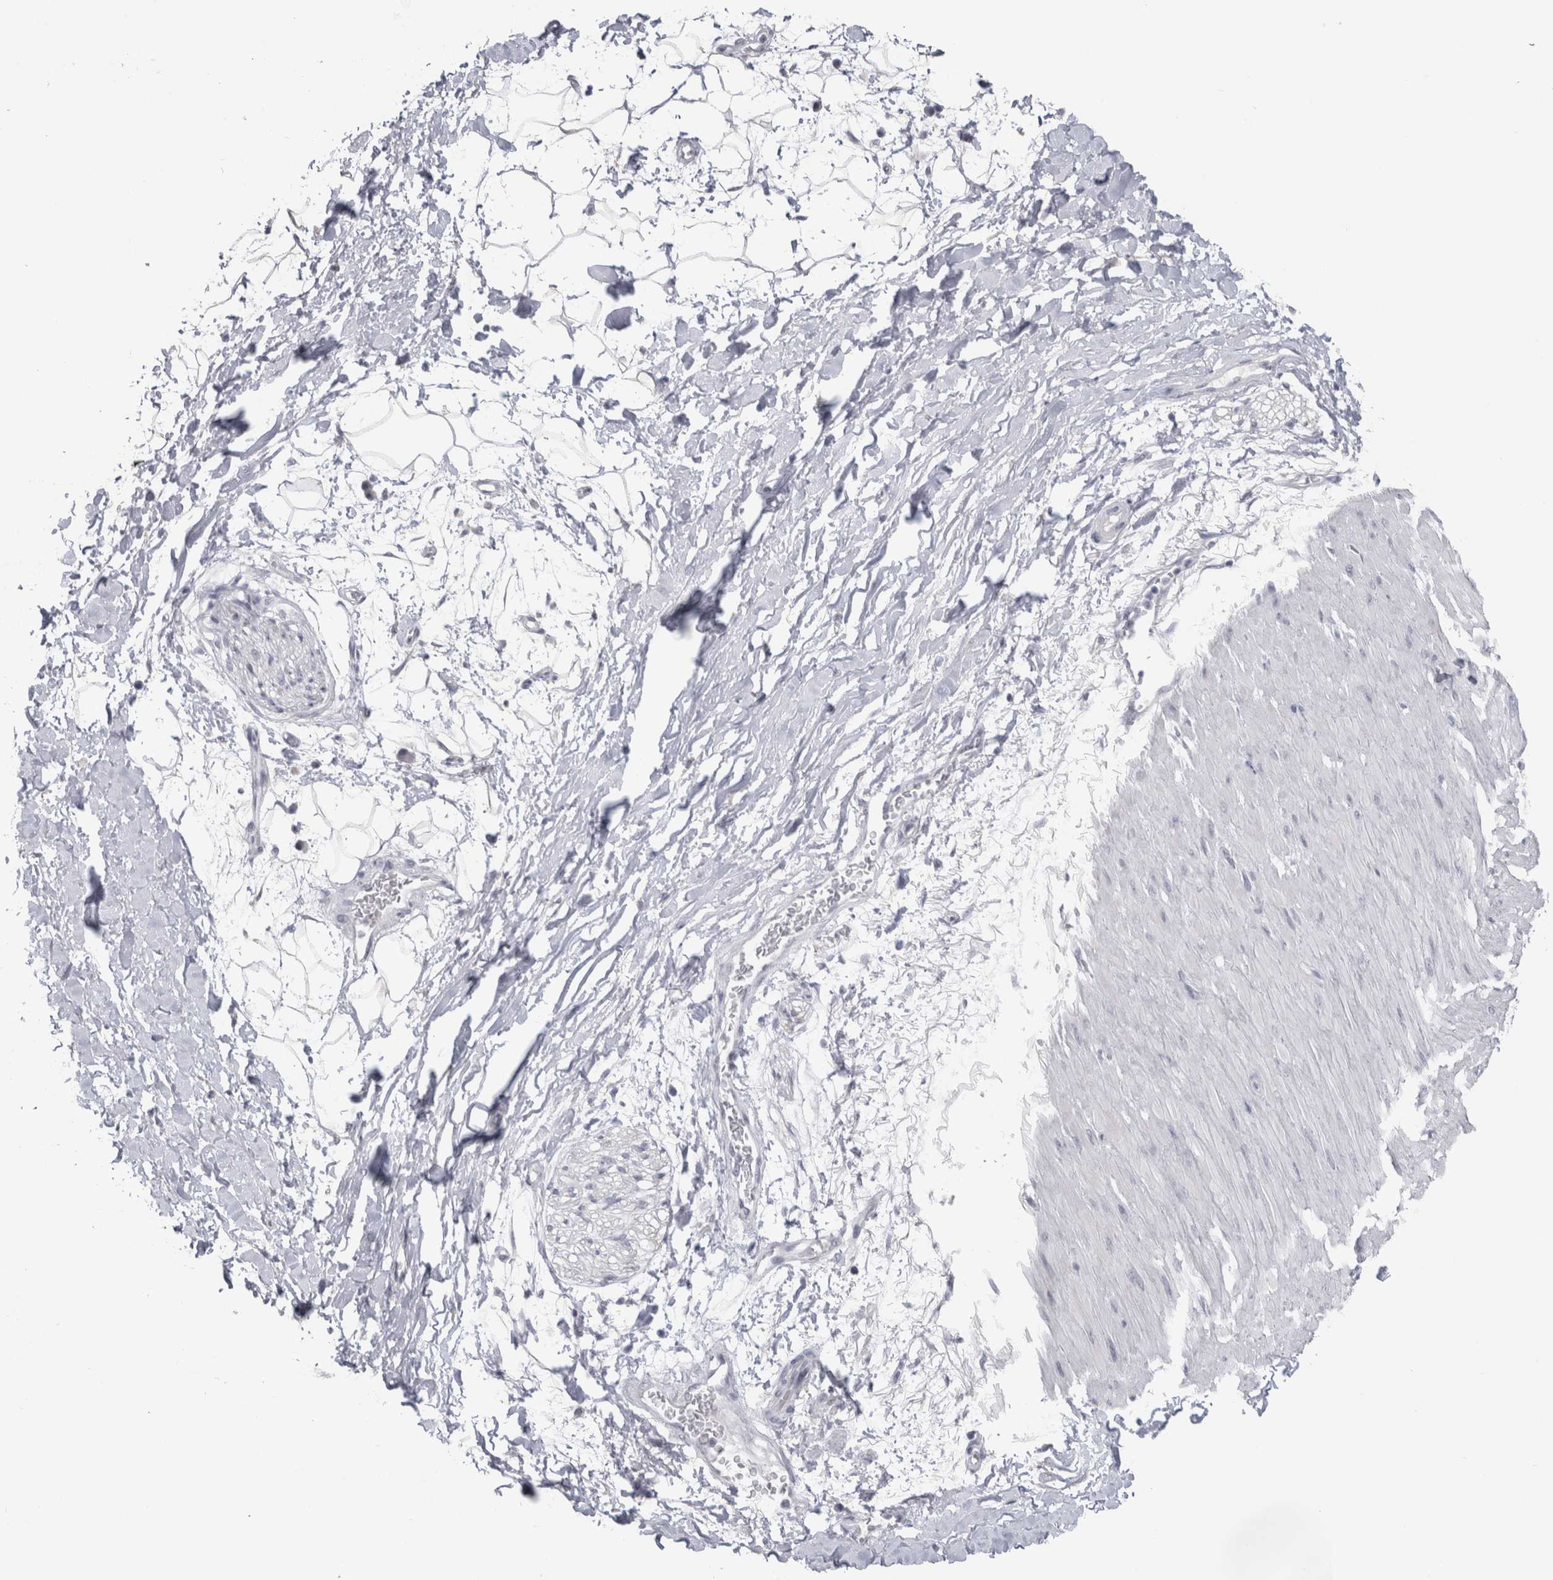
{"staining": {"intensity": "negative", "quantity": "none", "location": "none"}, "tissue": "adipose tissue", "cell_type": "Adipocytes", "image_type": "normal", "snomed": [{"axis": "morphology", "description": "Normal tissue, NOS"}, {"axis": "topography", "description": "Soft tissue"}], "caption": "Protein analysis of normal adipose tissue exhibits no significant positivity in adipocytes.", "gene": "CDH17", "patient": {"sex": "male", "age": 72}}